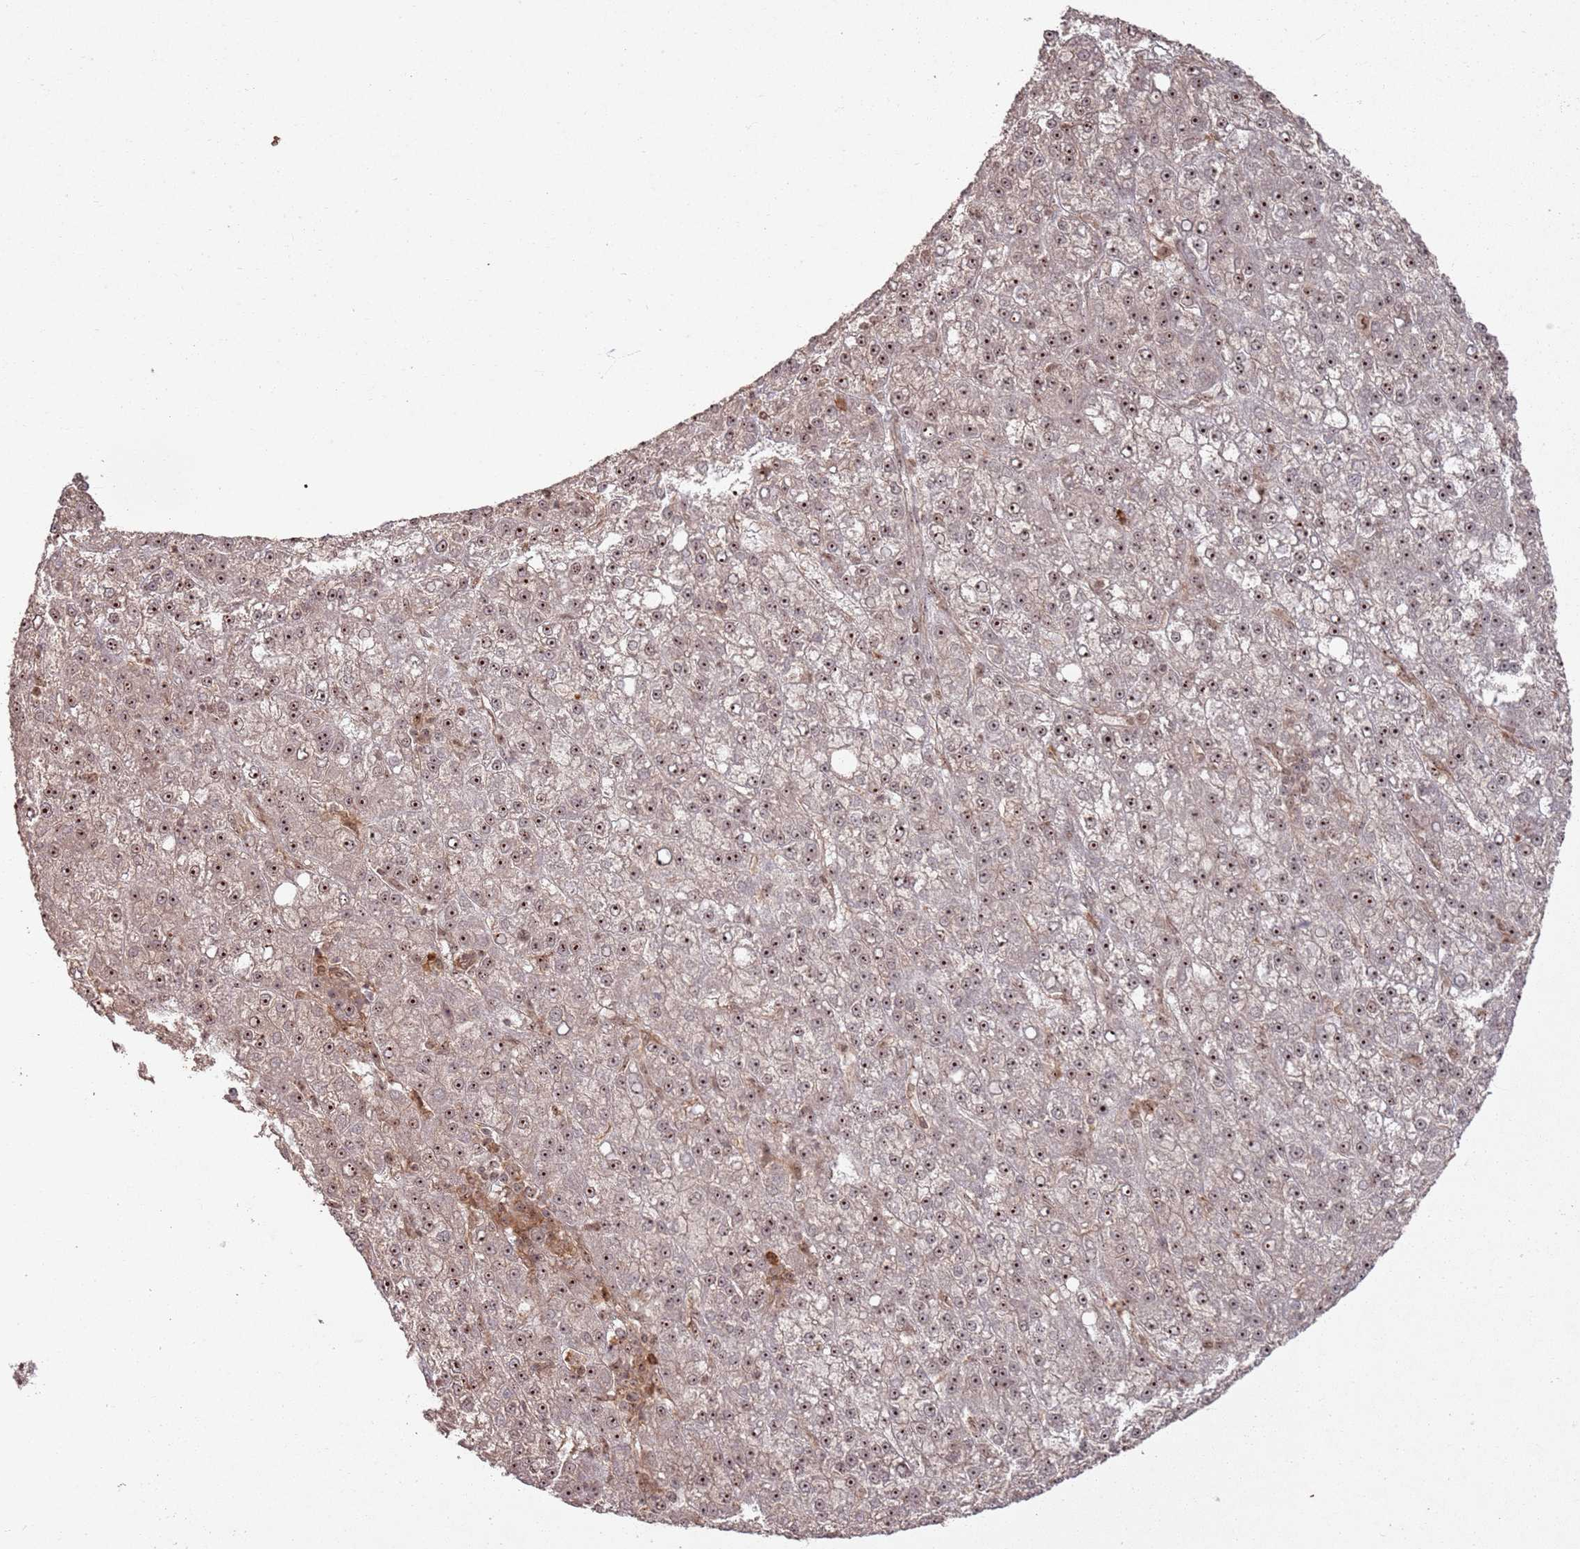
{"staining": {"intensity": "moderate", "quantity": ">75%", "location": "nuclear"}, "tissue": "liver cancer", "cell_type": "Tumor cells", "image_type": "cancer", "snomed": [{"axis": "morphology", "description": "Carcinoma, Hepatocellular, NOS"}, {"axis": "topography", "description": "Liver"}], "caption": "Immunohistochemical staining of hepatocellular carcinoma (liver) demonstrates moderate nuclear protein expression in about >75% of tumor cells.", "gene": "UTP11", "patient": {"sex": "female", "age": 58}}